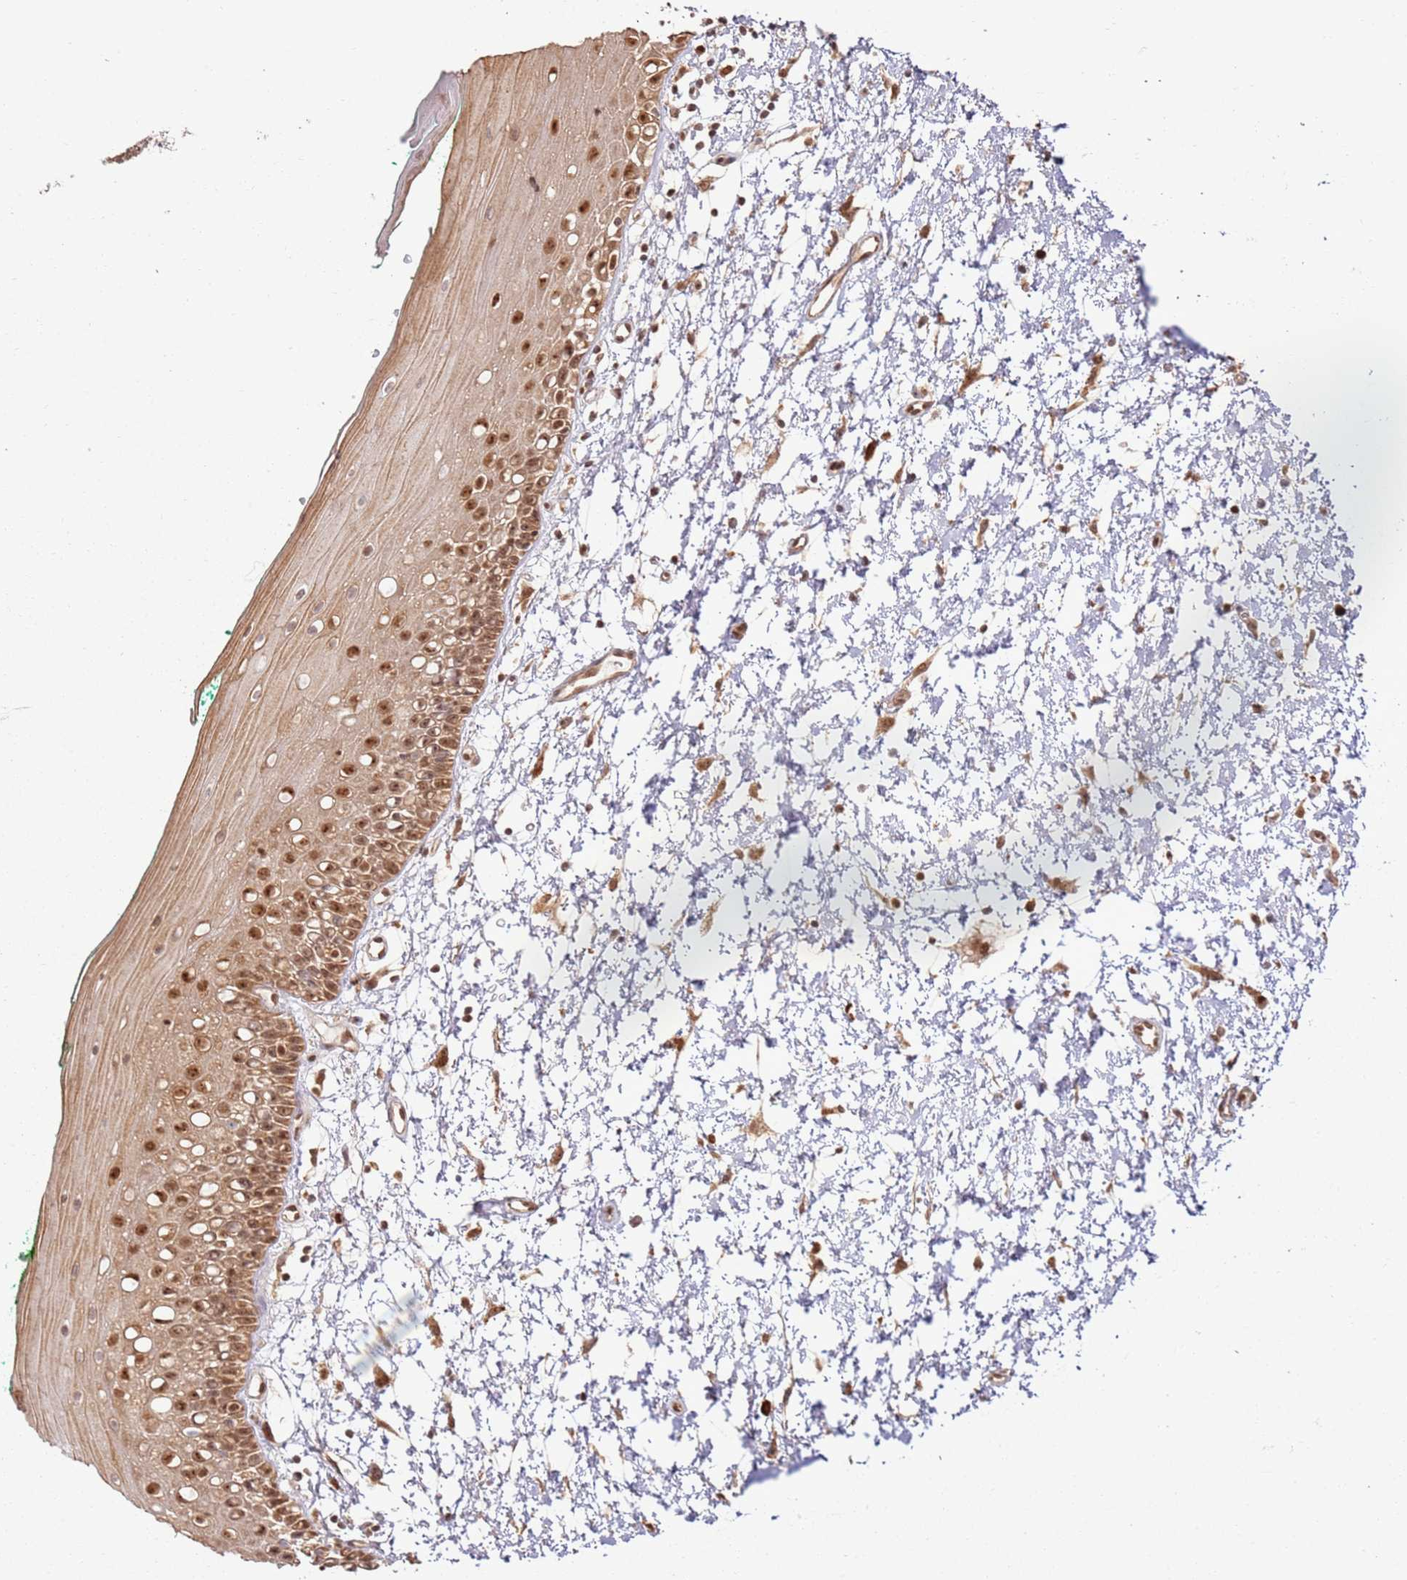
{"staining": {"intensity": "moderate", "quantity": "25%-75%", "location": "cytoplasmic/membranous,nuclear"}, "tissue": "oral mucosa", "cell_type": "Squamous epithelial cells", "image_type": "normal", "snomed": [{"axis": "morphology", "description": "Normal tissue, NOS"}, {"axis": "topography", "description": "Oral tissue"}], "caption": "A micrograph of human oral mucosa stained for a protein exhibits moderate cytoplasmic/membranous,nuclear brown staining in squamous epithelial cells.", "gene": "TBC1D13", "patient": {"sex": "female", "age": 70}}